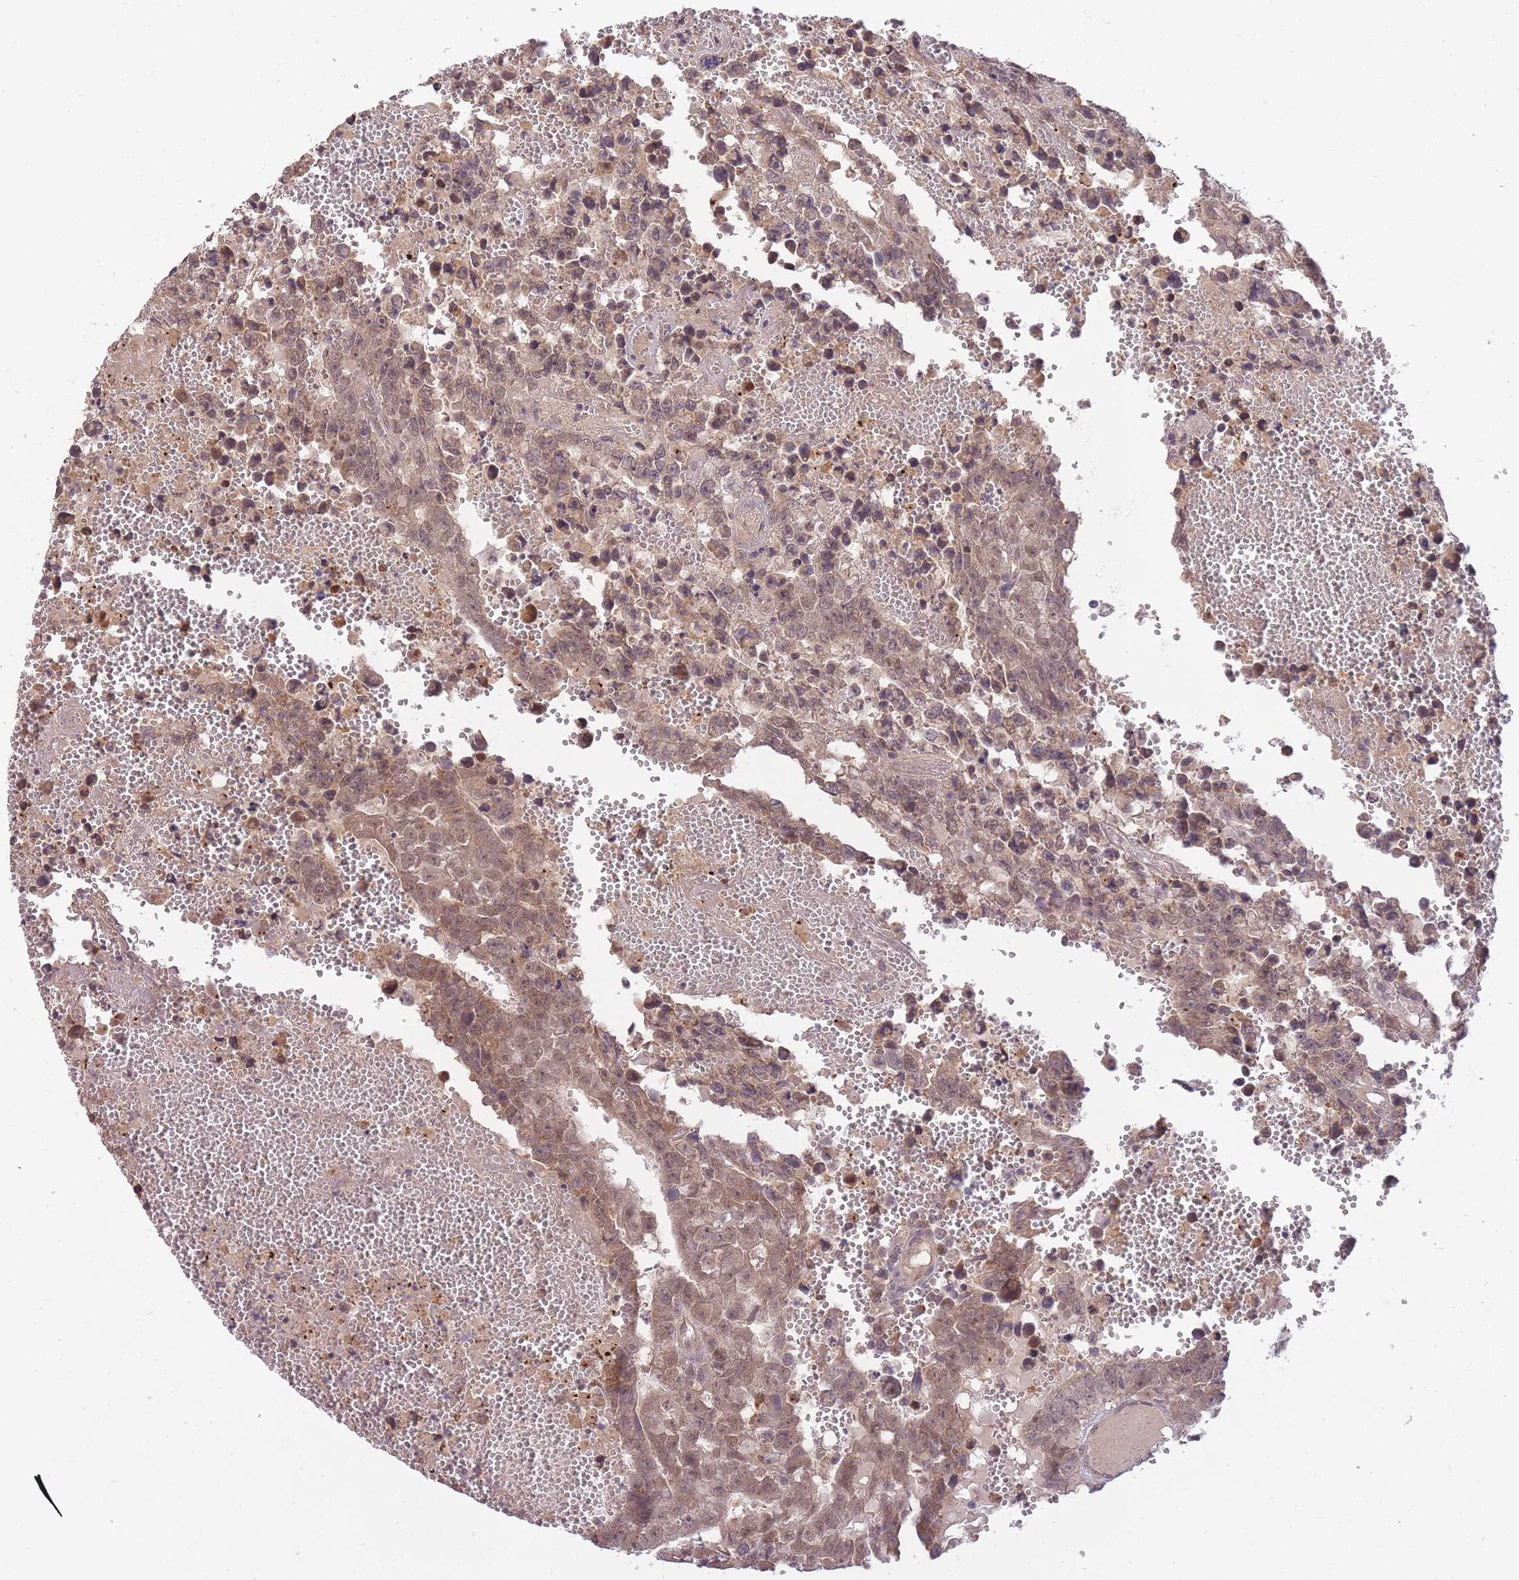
{"staining": {"intensity": "weak", "quantity": "25%-75%", "location": "cytoplasmic/membranous,nuclear"}, "tissue": "testis cancer", "cell_type": "Tumor cells", "image_type": "cancer", "snomed": [{"axis": "morphology", "description": "Carcinoma, Embryonal, NOS"}, {"axis": "topography", "description": "Testis"}], "caption": "Tumor cells reveal weak cytoplasmic/membranous and nuclear staining in about 25%-75% of cells in testis cancer (embryonal carcinoma).", "gene": "SMC6", "patient": {"sex": "male", "age": 25}}